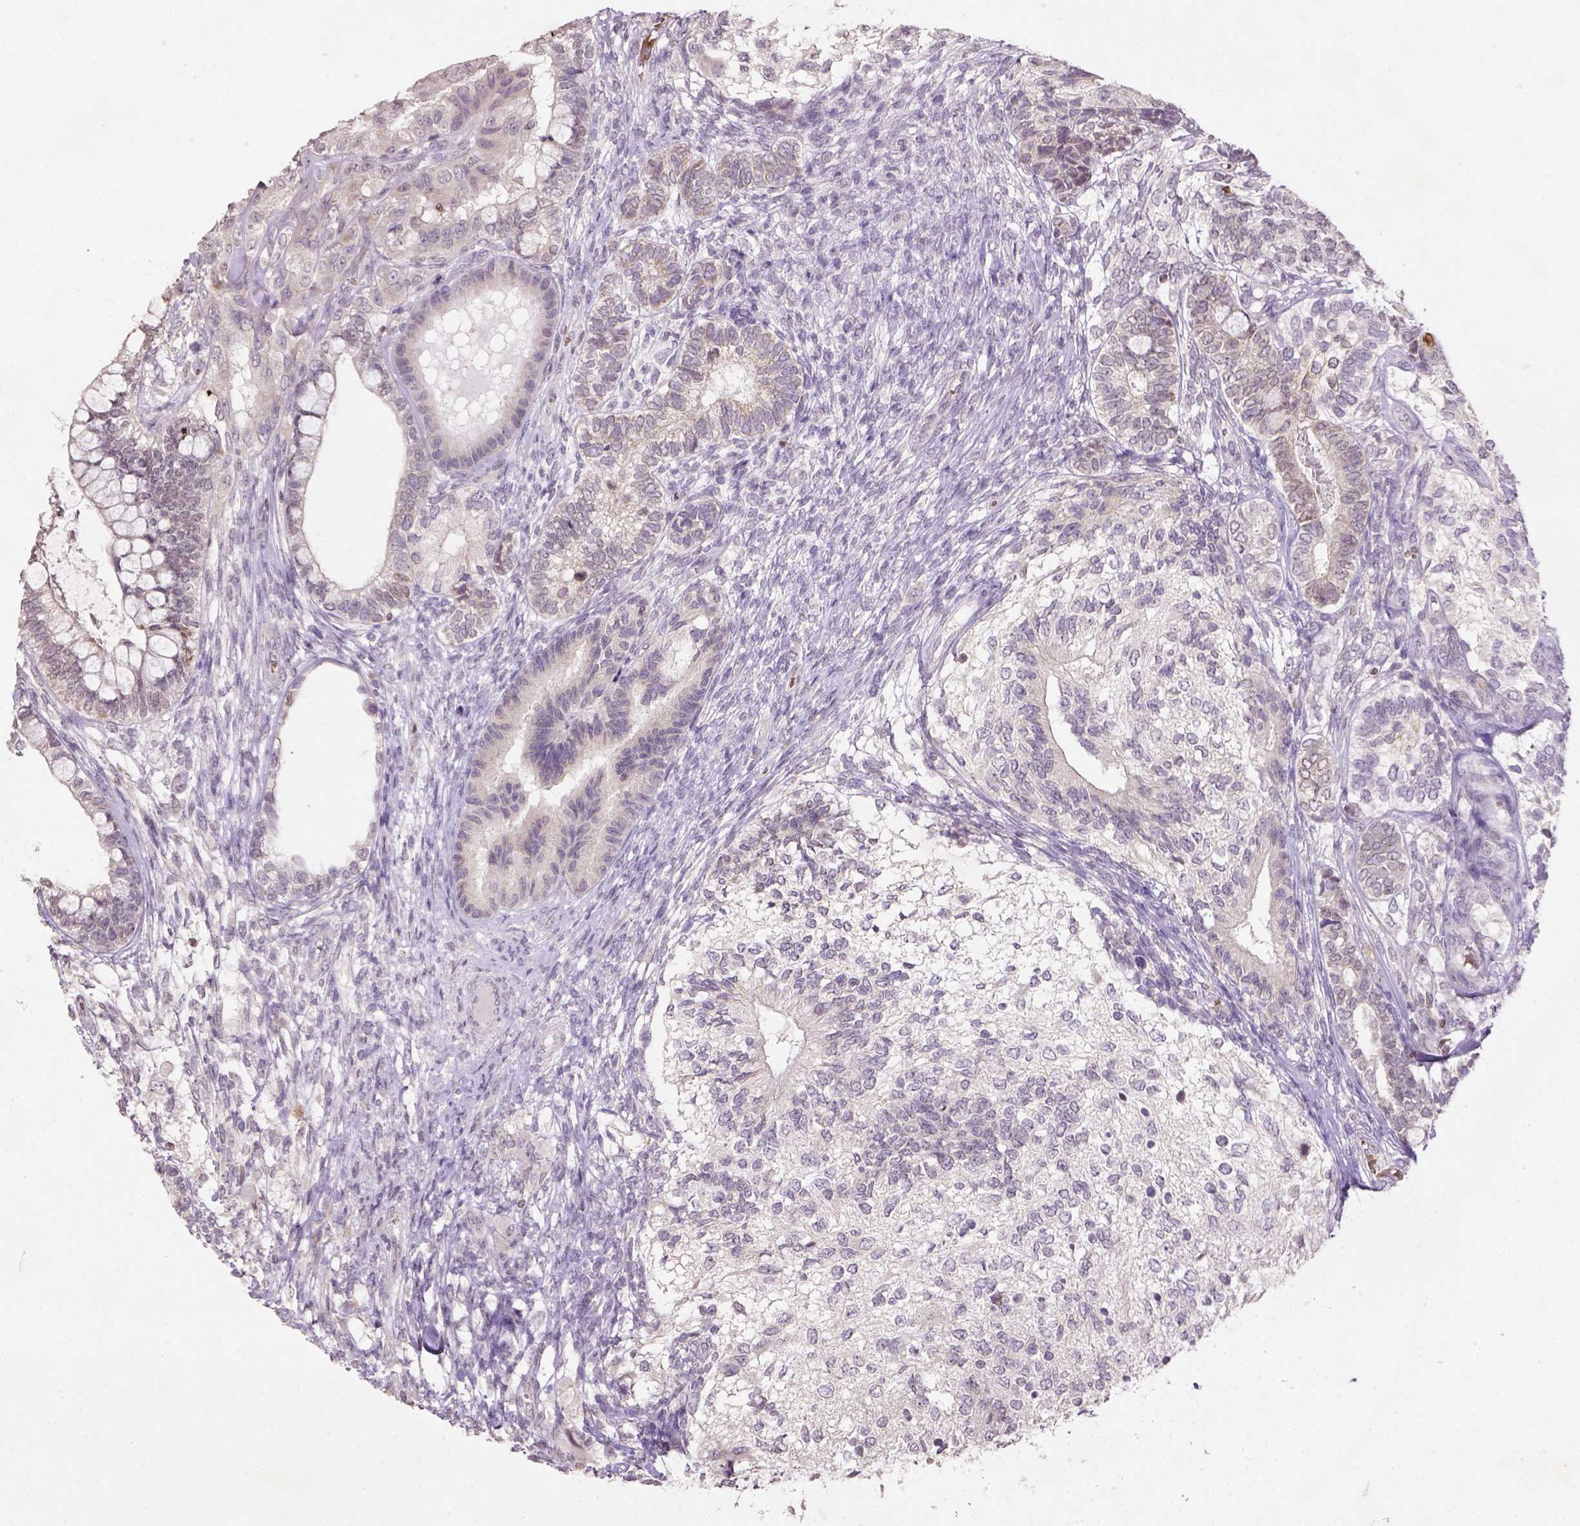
{"staining": {"intensity": "negative", "quantity": "none", "location": "none"}, "tissue": "testis cancer", "cell_type": "Tumor cells", "image_type": "cancer", "snomed": [{"axis": "morphology", "description": "Seminoma, NOS"}, {"axis": "morphology", "description": "Carcinoma, Embryonal, NOS"}, {"axis": "topography", "description": "Testis"}], "caption": "DAB (3,3'-diaminobenzidine) immunohistochemical staining of human seminoma (testis) demonstrates no significant expression in tumor cells.", "gene": "NUDT3", "patient": {"sex": "male", "age": 41}}